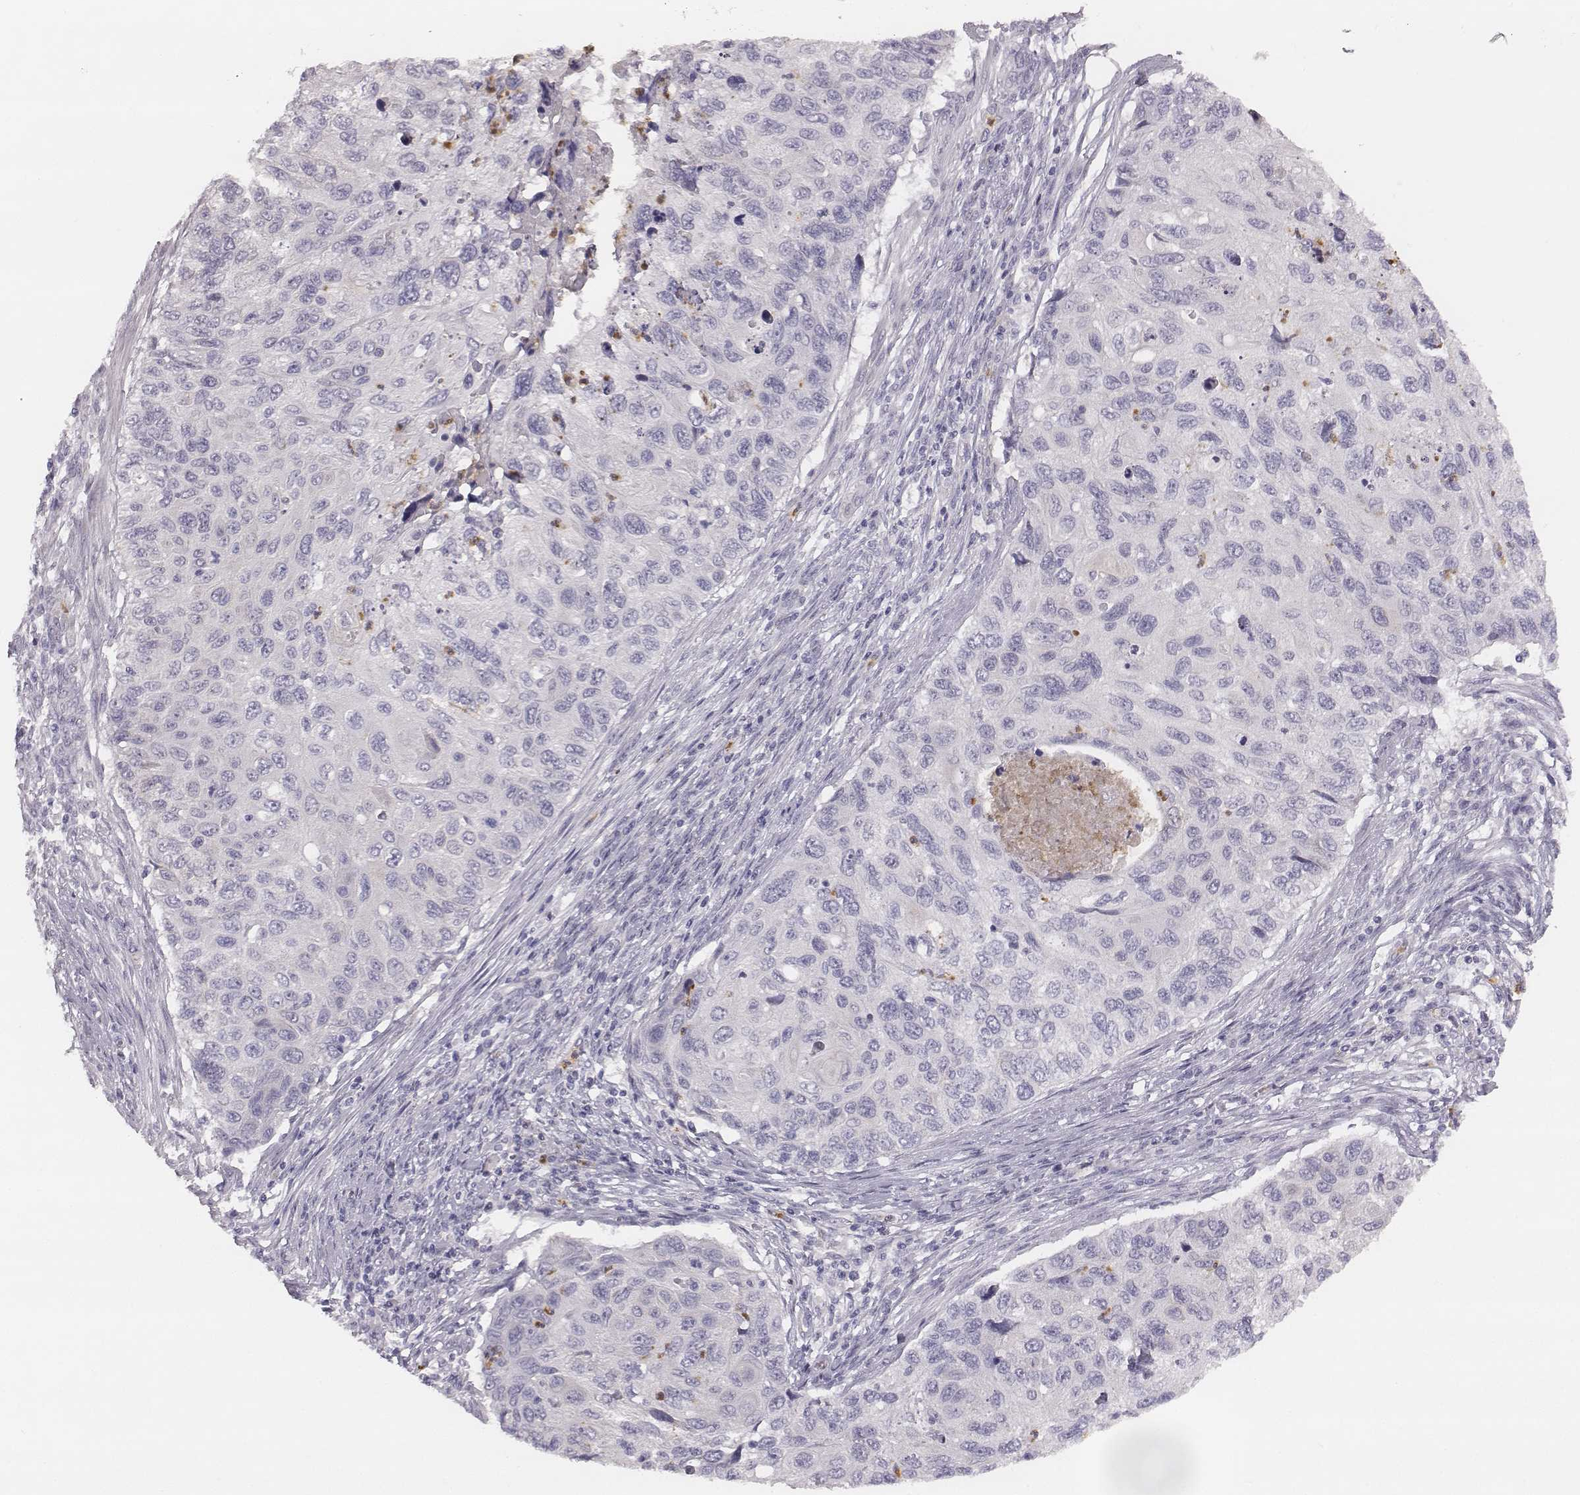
{"staining": {"intensity": "negative", "quantity": "none", "location": "none"}, "tissue": "cervical cancer", "cell_type": "Tumor cells", "image_type": "cancer", "snomed": [{"axis": "morphology", "description": "Squamous cell carcinoma, NOS"}, {"axis": "topography", "description": "Cervix"}], "caption": "Immunohistochemistry image of squamous cell carcinoma (cervical) stained for a protein (brown), which shows no expression in tumor cells.", "gene": "KCNJ12", "patient": {"sex": "female", "age": 70}}